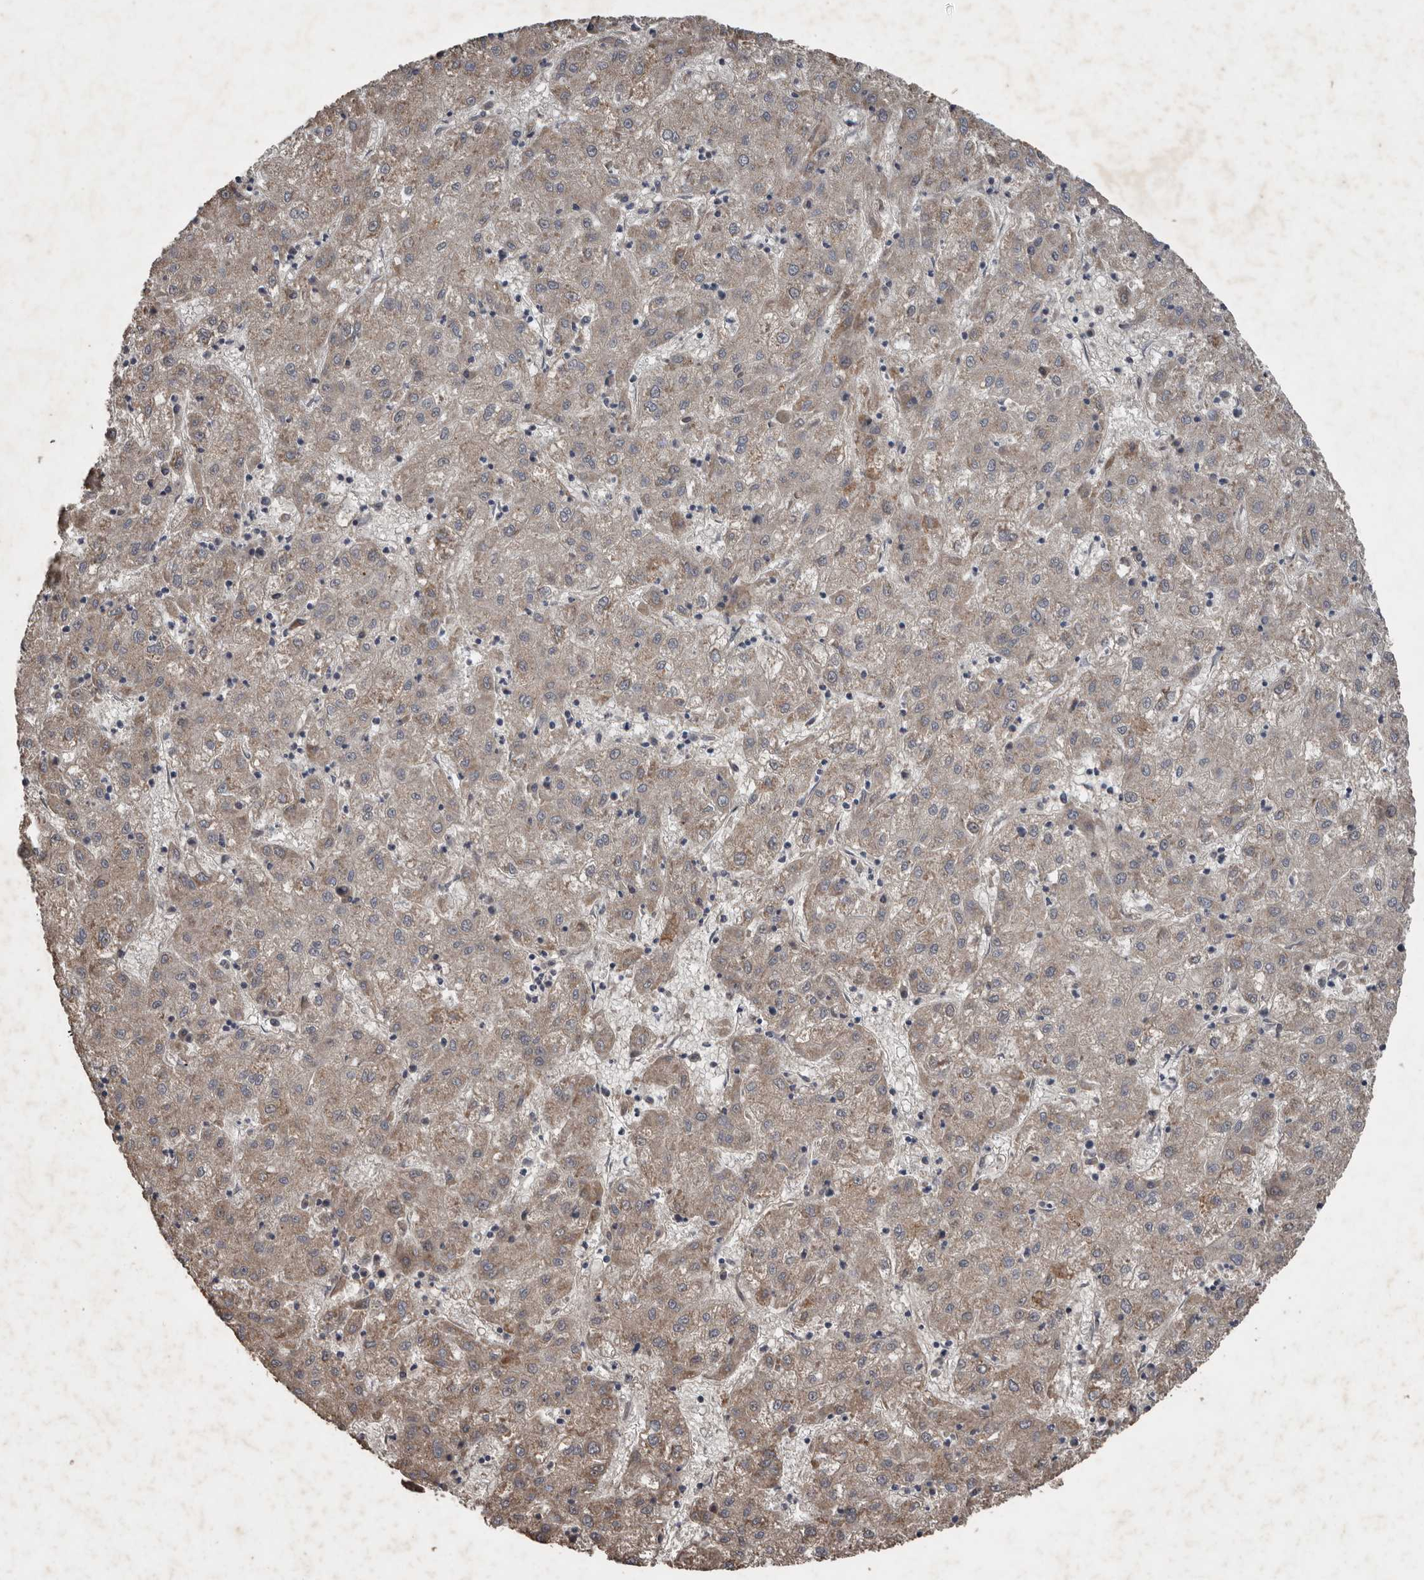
{"staining": {"intensity": "weak", "quantity": "25%-75%", "location": "cytoplasmic/membranous"}, "tissue": "liver cancer", "cell_type": "Tumor cells", "image_type": "cancer", "snomed": [{"axis": "morphology", "description": "Carcinoma, Hepatocellular, NOS"}, {"axis": "topography", "description": "Liver"}], "caption": "Liver hepatocellular carcinoma stained with a brown dye displays weak cytoplasmic/membranous positive expression in approximately 25%-75% of tumor cells.", "gene": "HYAL4", "patient": {"sex": "male", "age": 72}}